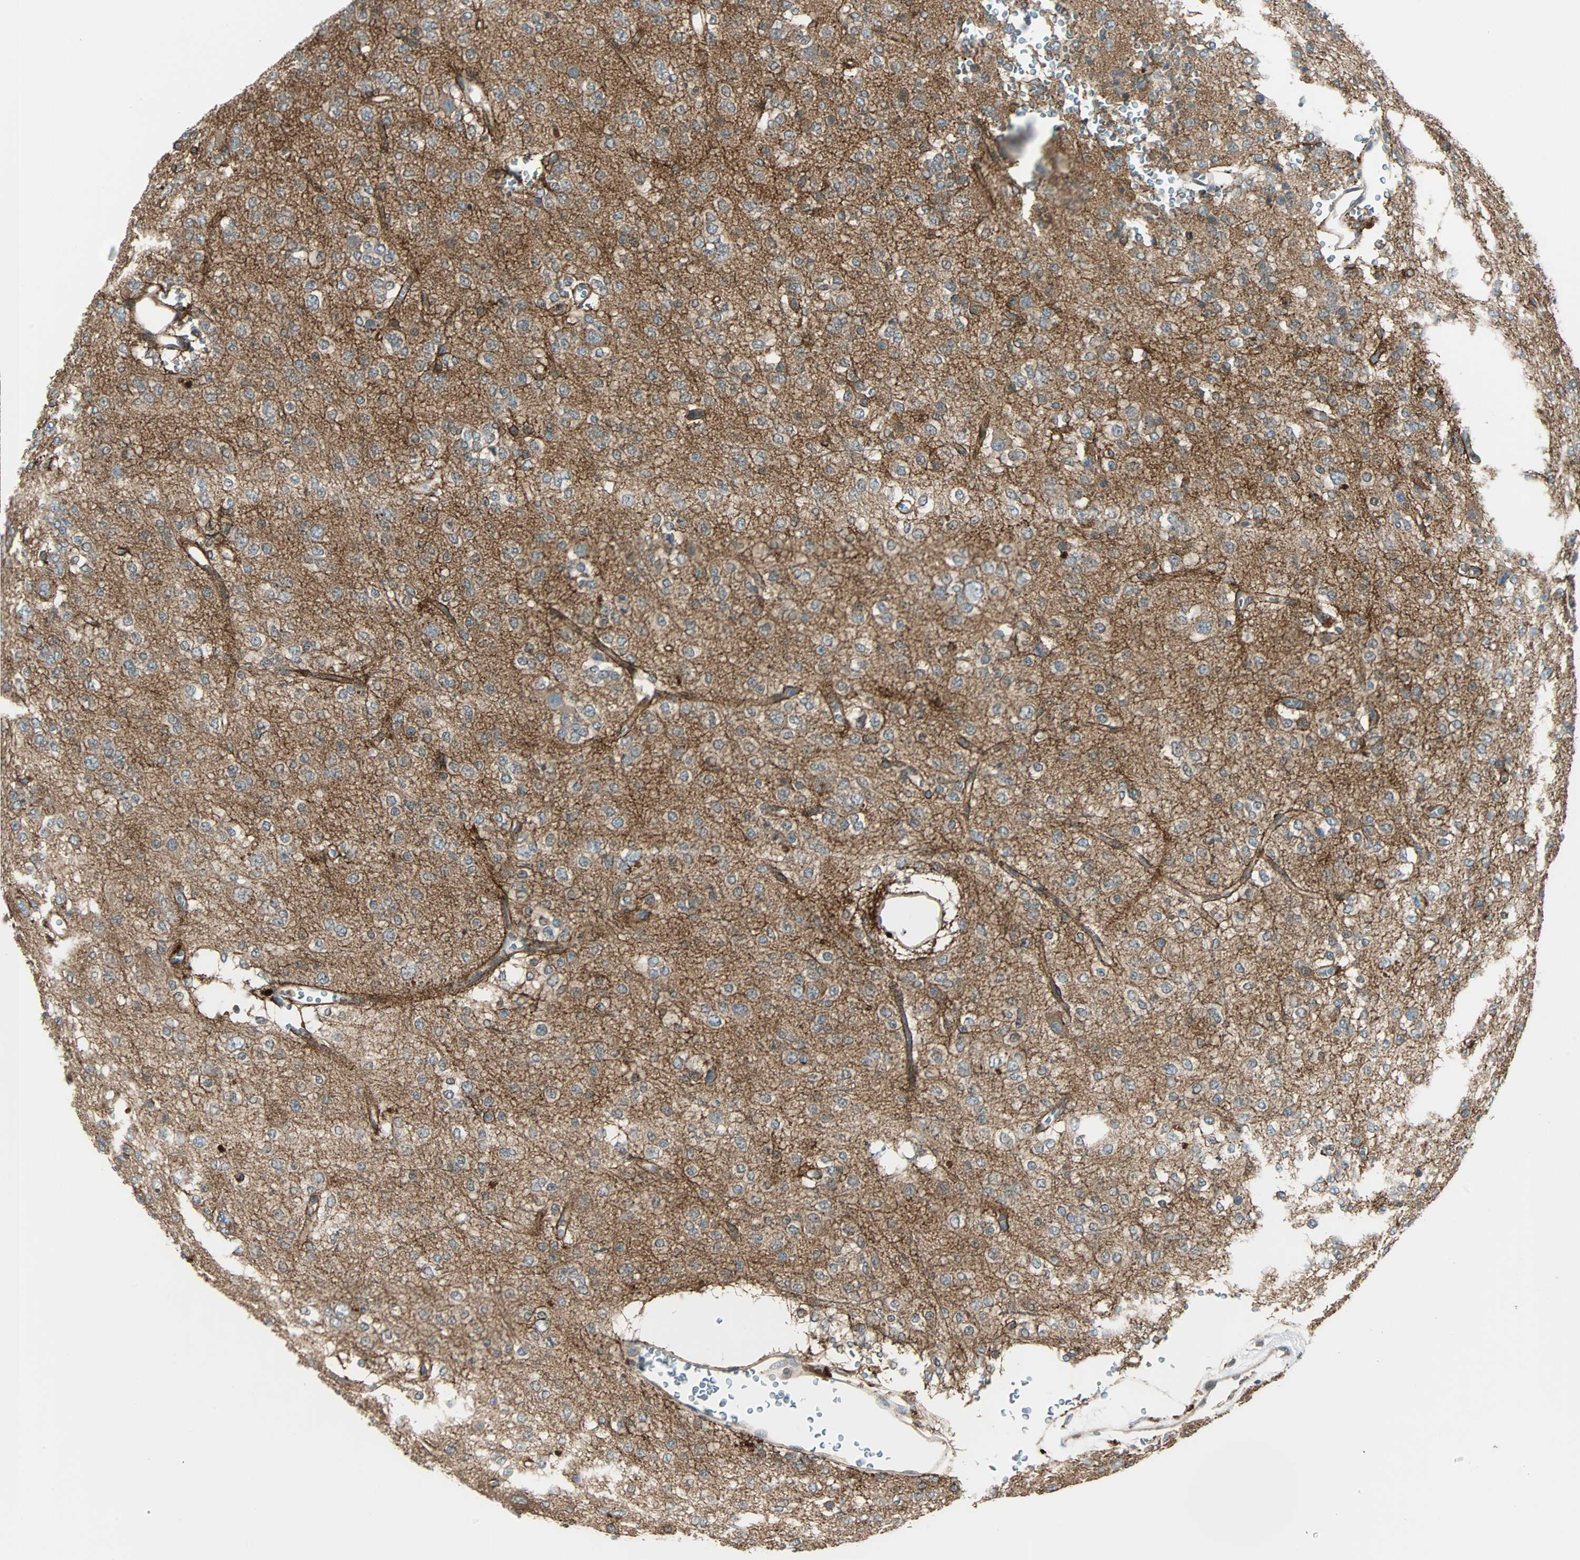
{"staining": {"intensity": "negative", "quantity": "none", "location": "none"}, "tissue": "glioma", "cell_type": "Tumor cells", "image_type": "cancer", "snomed": [{"axis": "morphology", "description": "Glioma, malignant, Low grade"}, {"axis": "topography", "description": "Brain"}], "caption": "This is an IHC photomicrograph of glioma. There is no expression in tumor cells.", "gene": "ARF1", "patient": {"sex": "male", "age": 38}}